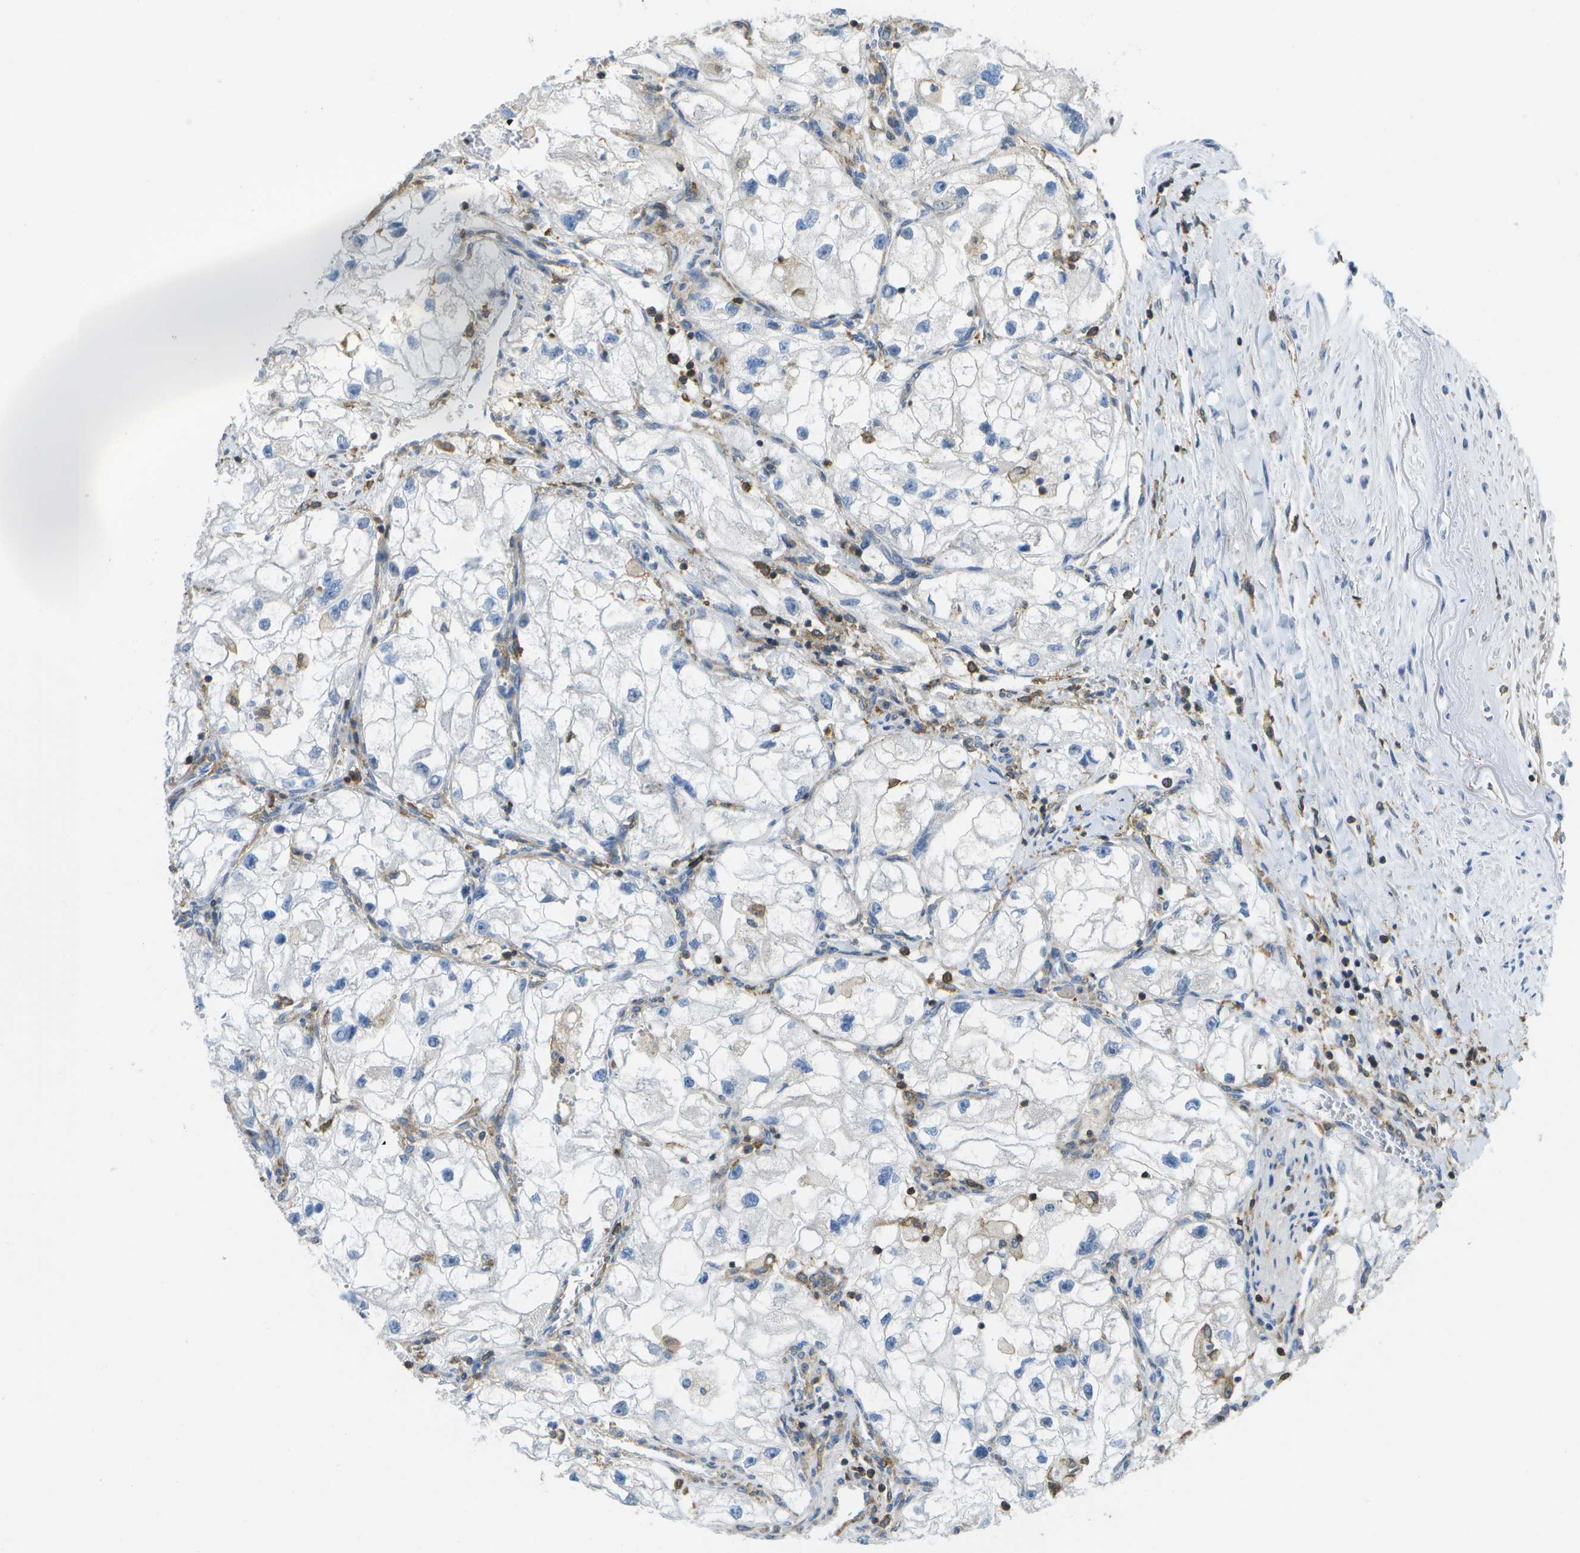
{"staining": {"intensity": "negative", "quantity": "none", "location": "none"}, "tissue": "renal cancer", "cell_type": "Tumor cells", "image_type": "cancer", "snomed": [{"axis": "morphology", "description": "Adenocarcinoma, NOS"}, {"axis": "topography", "description": "Kidney"}], "caption": "DAB (3,3'-diaminobenzidine) immunohistochemical staining of human renal cancer reveals no significant expression in tumor cells.", "gene": "RCSD1", "patient": {"sex": "female", "age": 70}}